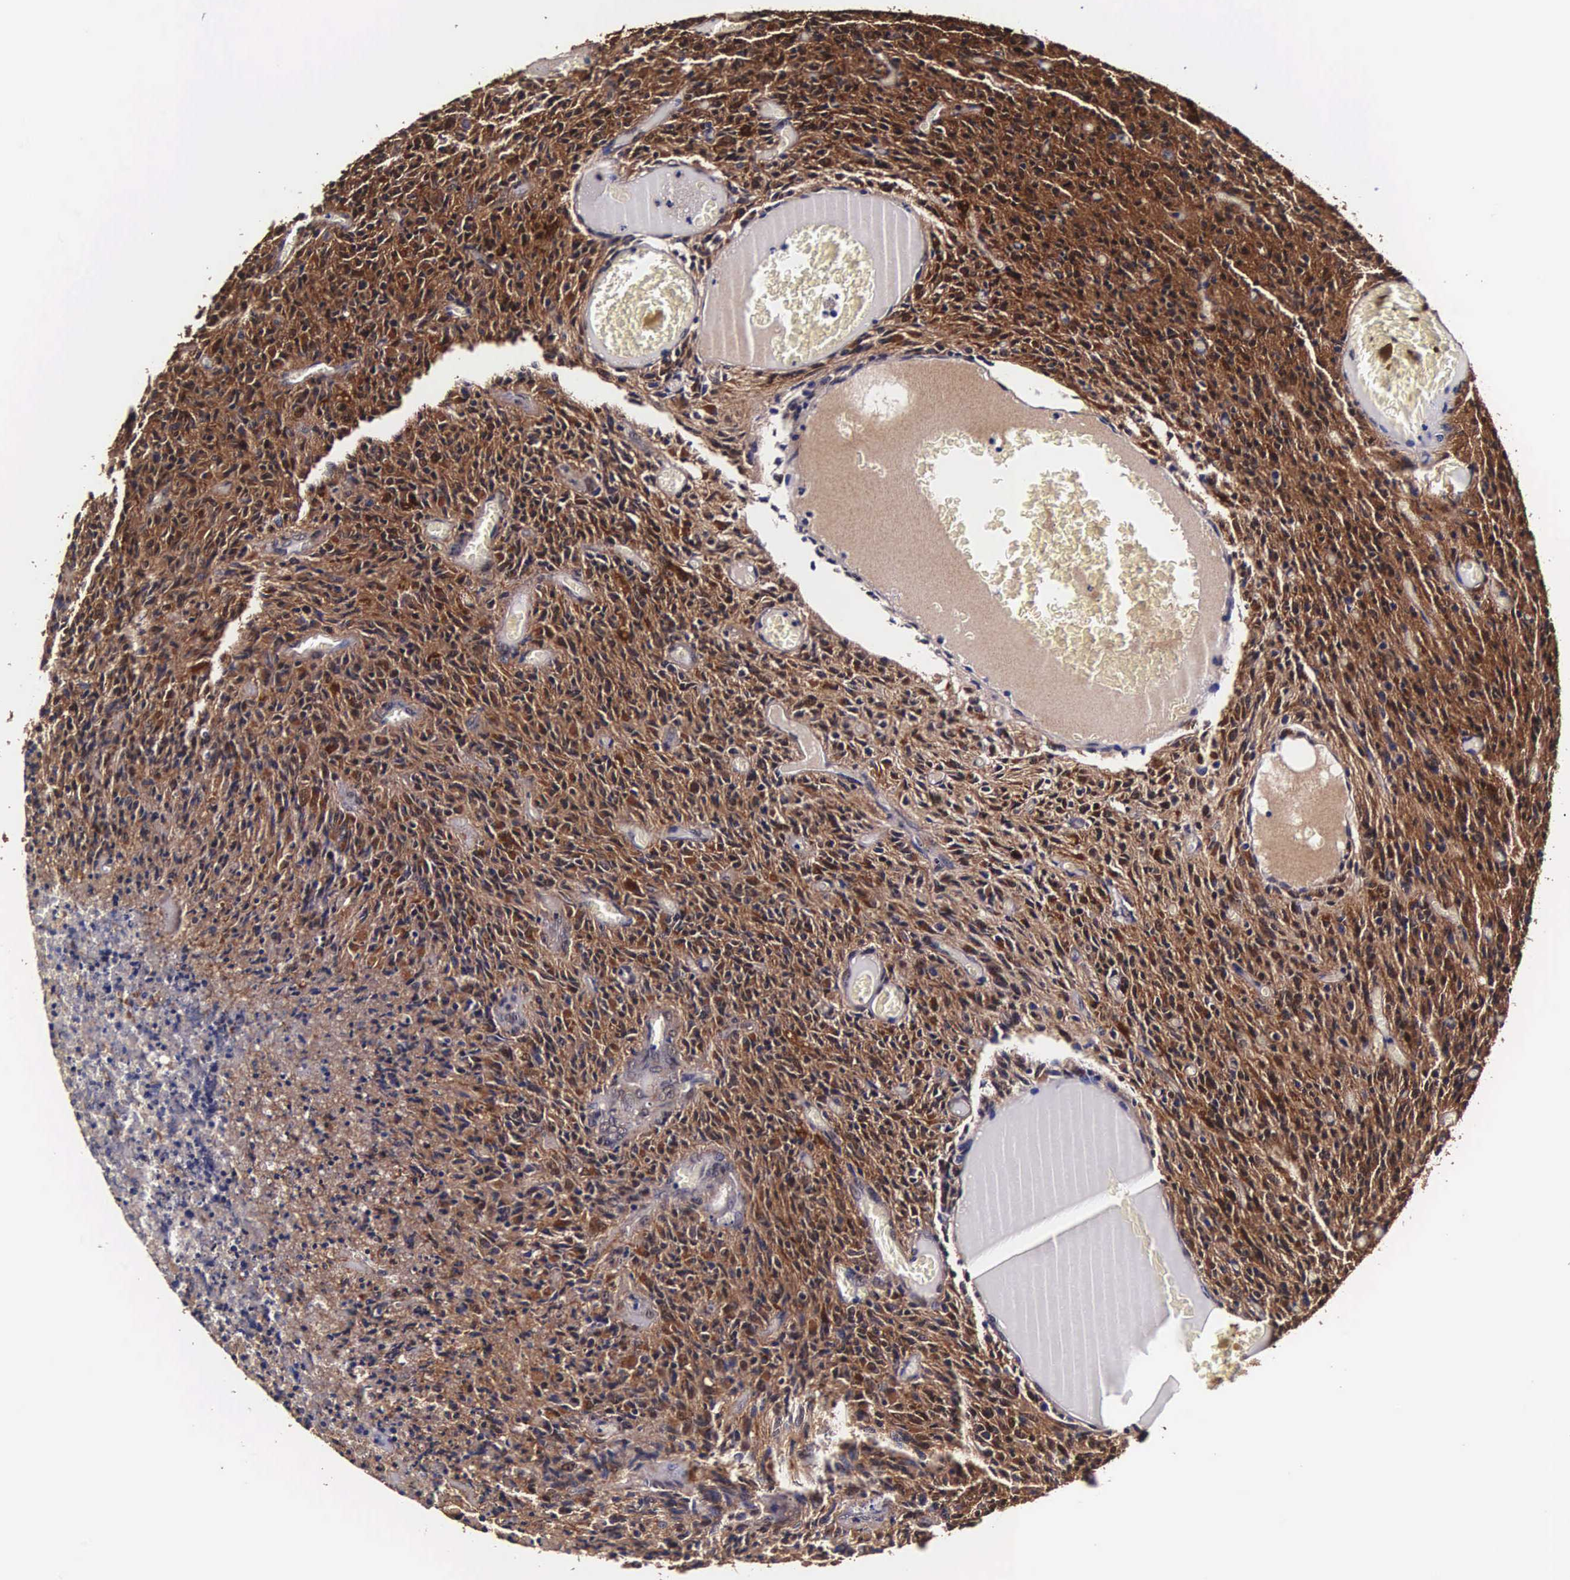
{"staining": {"intensity": "strong", "quantity": ">75%", "location": "cytoplasmic/membranous,nuclear"}, "tissue": "glioma", "cell_type": "Tumor cells", "image_type": "cancer", "snomed": [{"axis": "morphology", "description": "Glioma, malignant, High grade"}, {"axis": "topography", "description": "Brain"}], "caption": "Malignant high-grade glioma tissue exhibits strong cytoplasmic/membranous and nuclear positivity in about >75% of tumor cells", "gene": "TECPR2", "patient": {"sex": "male", "age": 56}}